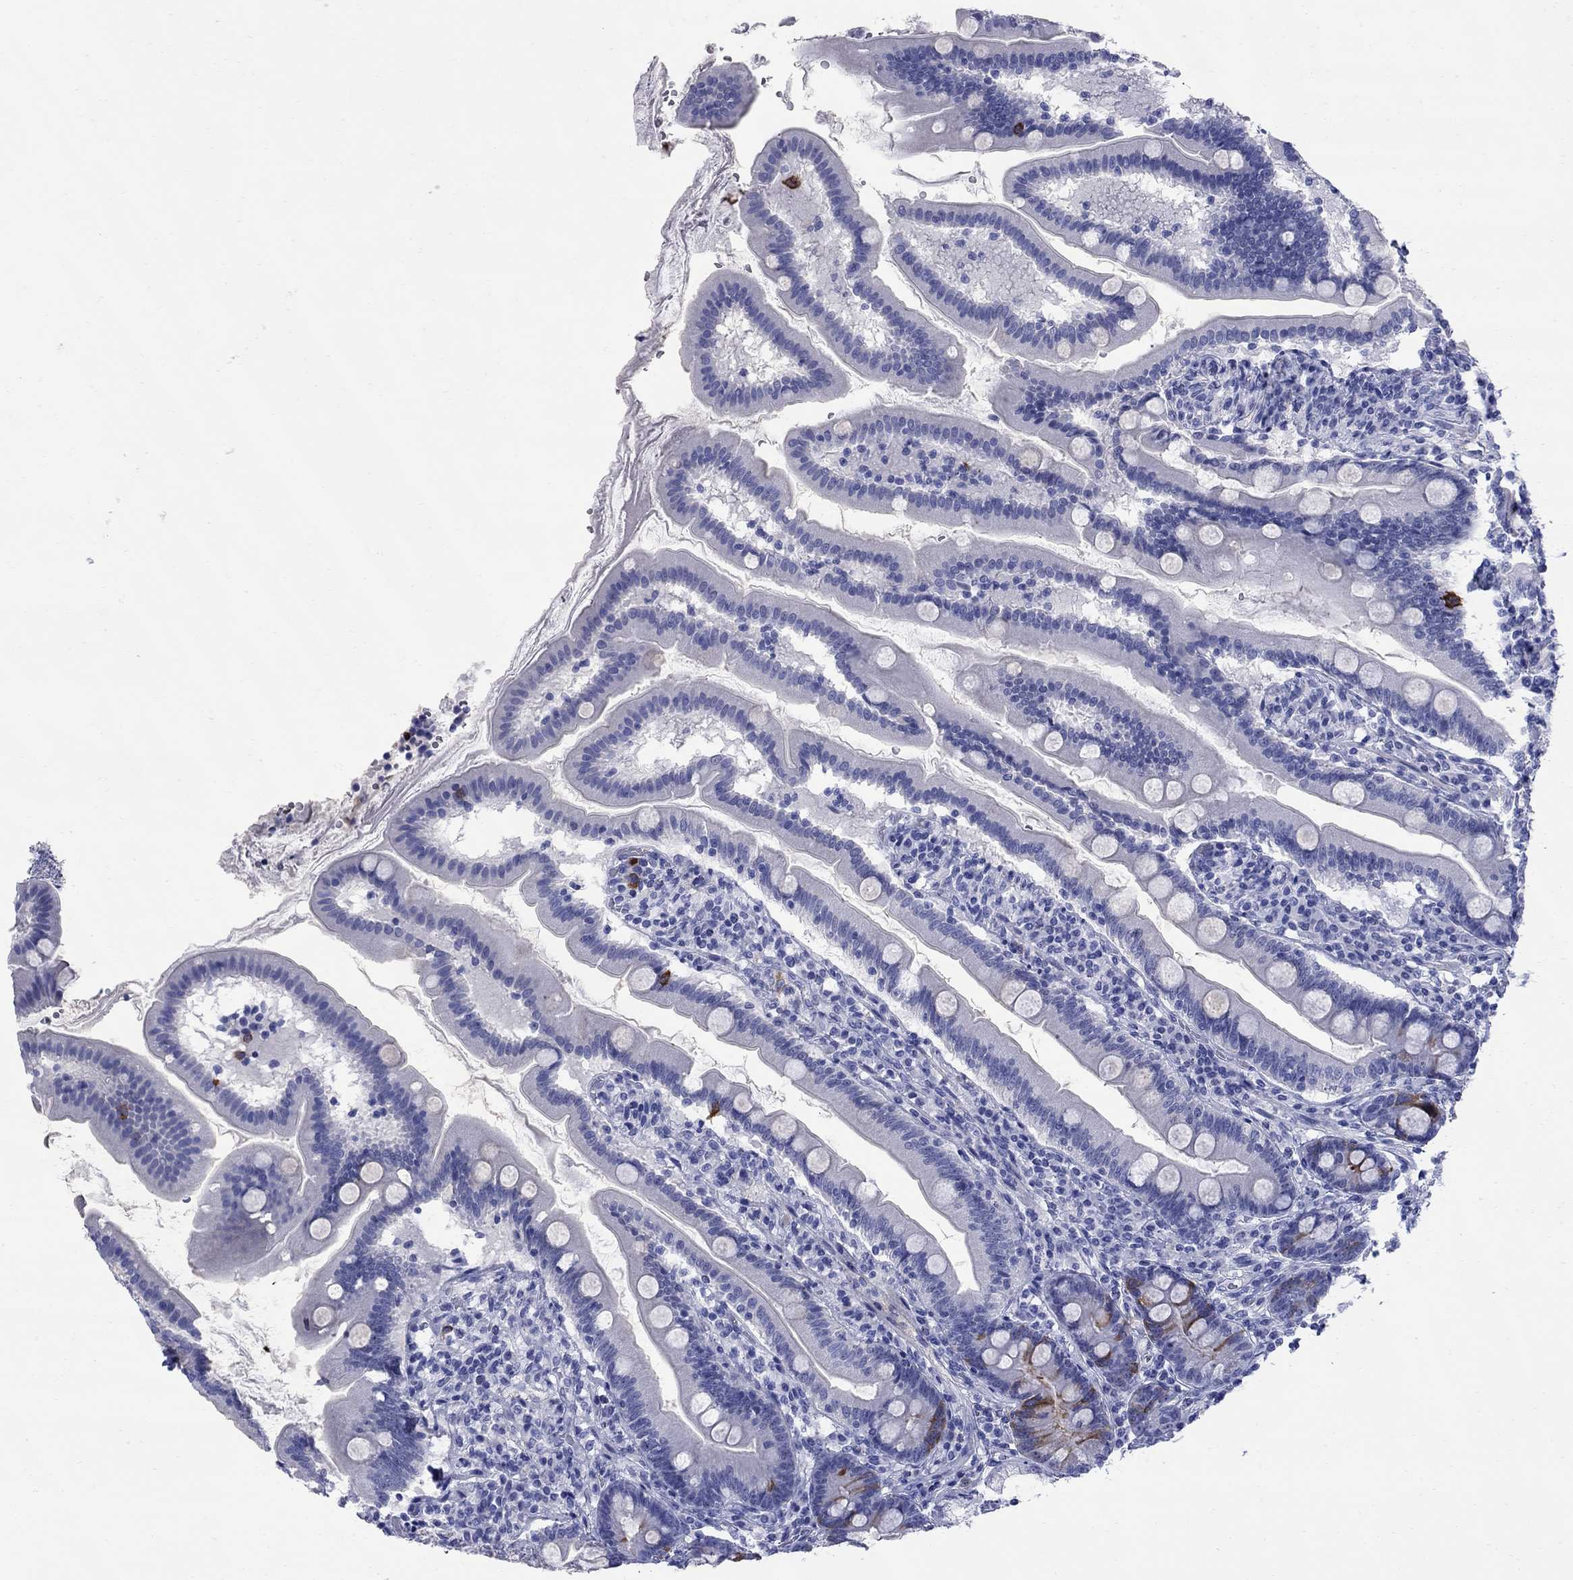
{"staining": {"intensity": "strong", "quantity": "<25%", "location": "cytoplasmic/membranous"}, "tissue": "duodenum", "cell_type": "Glandular cells", "image_type": "normal", "snomed": [{"axis": "morphology", "description": "Normal tissue, NOS"}, {"axis": "topography", "description": "Duodenum"}], "caption": "Protein staining by immunohistochemistry (IHC) displays strong cytoplasmic/membranous positivity in approximately <25% of glandular cells in unremarkable duodenum. The staining is performed using DAB brown chromogen to label protein expression. The nuclei are counter-stained blue using hematoxylin.", "gene": "TACC3", "patient": {"sex": "female", "age": 67}}